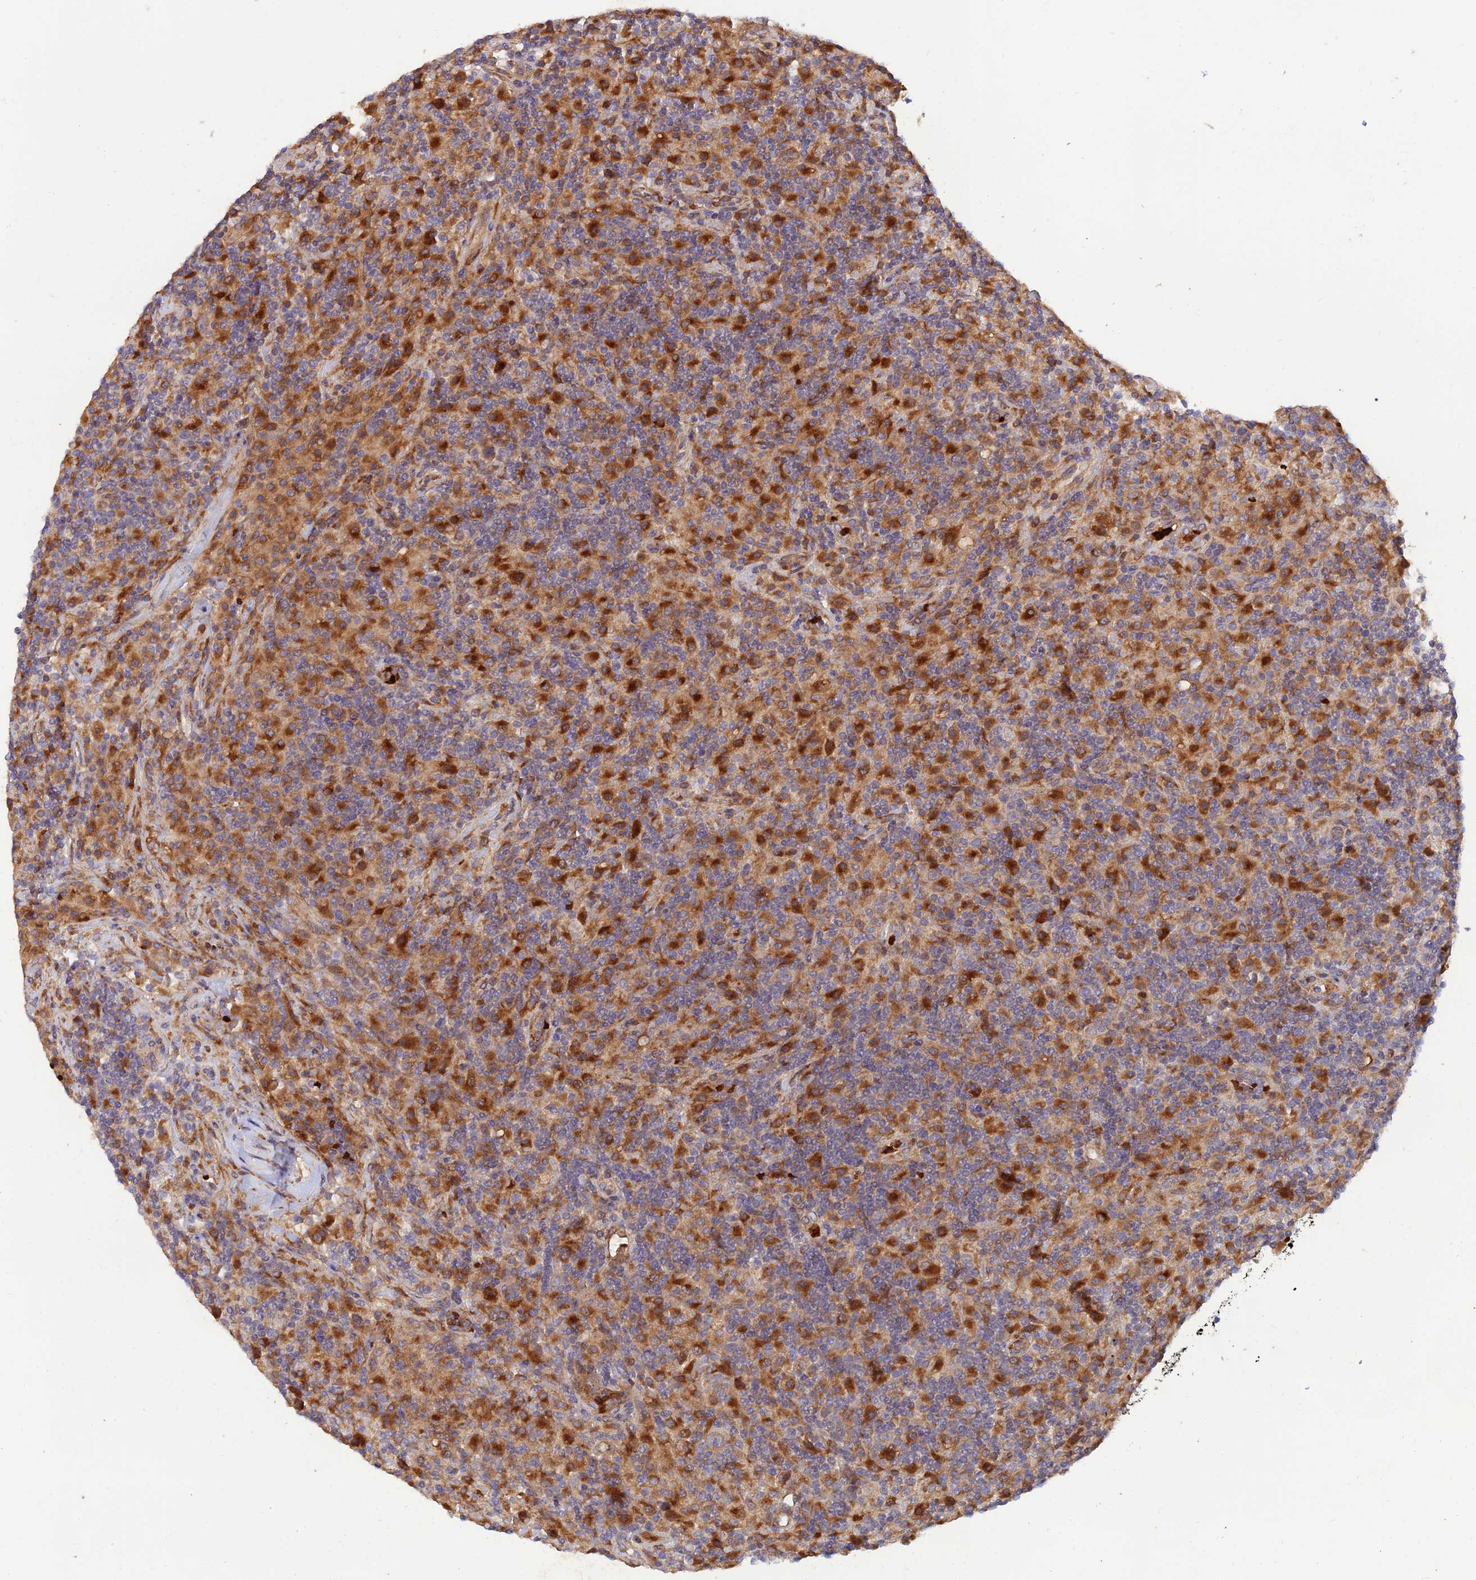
{"staining": {"intensity": "negative", "quantity": "none", "location": "none"}, "tissue": "lymphoma", "cell_type": "Tumor cells", "image_type": "cancer", "snomed": [{"axis": "morphology", "description": "Hodgkin's disease, NOS"}, {"axis": "topography", "description": "Lymph node"}], "caption": "A high-resolution image shows immunohistochemistry staining of Hodgkin's disease, which exhibits no significant staining in tumor cells.", "gene": "GMCL1", "patient": {"sex": "male", "age": 70}}